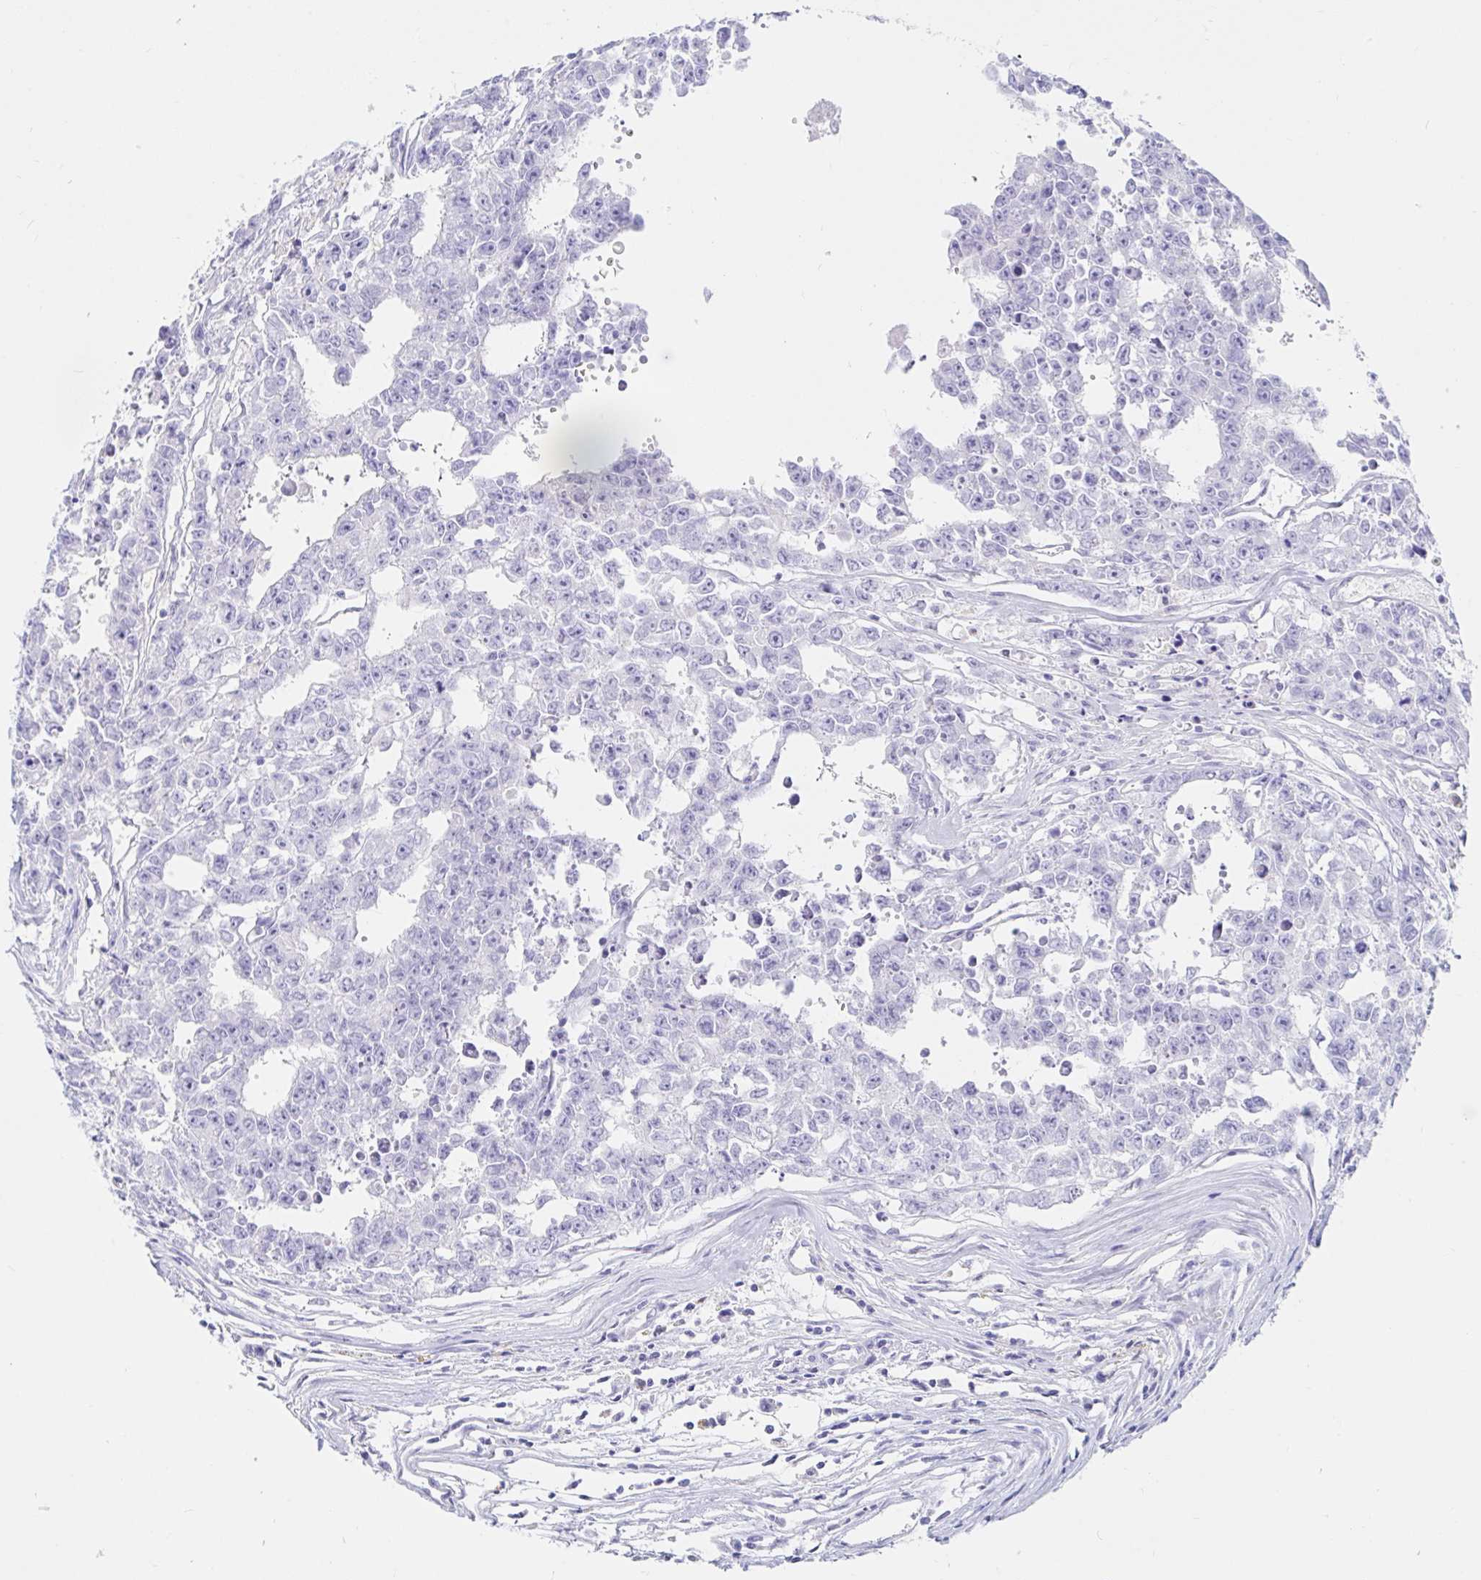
{"staining": {"intensity": "negative", "quantity": "none", "location": "none"}, "tissue": "testis cancer", "cell_type": "Tumor cells", "image_type": "cancer", "snomed": [{"axis": "morphology", "description": "Carcinoma, Embryonal, NOS"}, {"axis": "morphology", "description": "Teratoma, malignant, NOS"}, {"axis": "topography", "description": "Testis"}], "caption": "DAB (3,3'-diaminobenzidine) immunohistochemical staining of testis malignant teratoma displays no significant expression in tumor cells.", "gene": "OR6T1", "patient": {"sex": "male", "age": 24}}